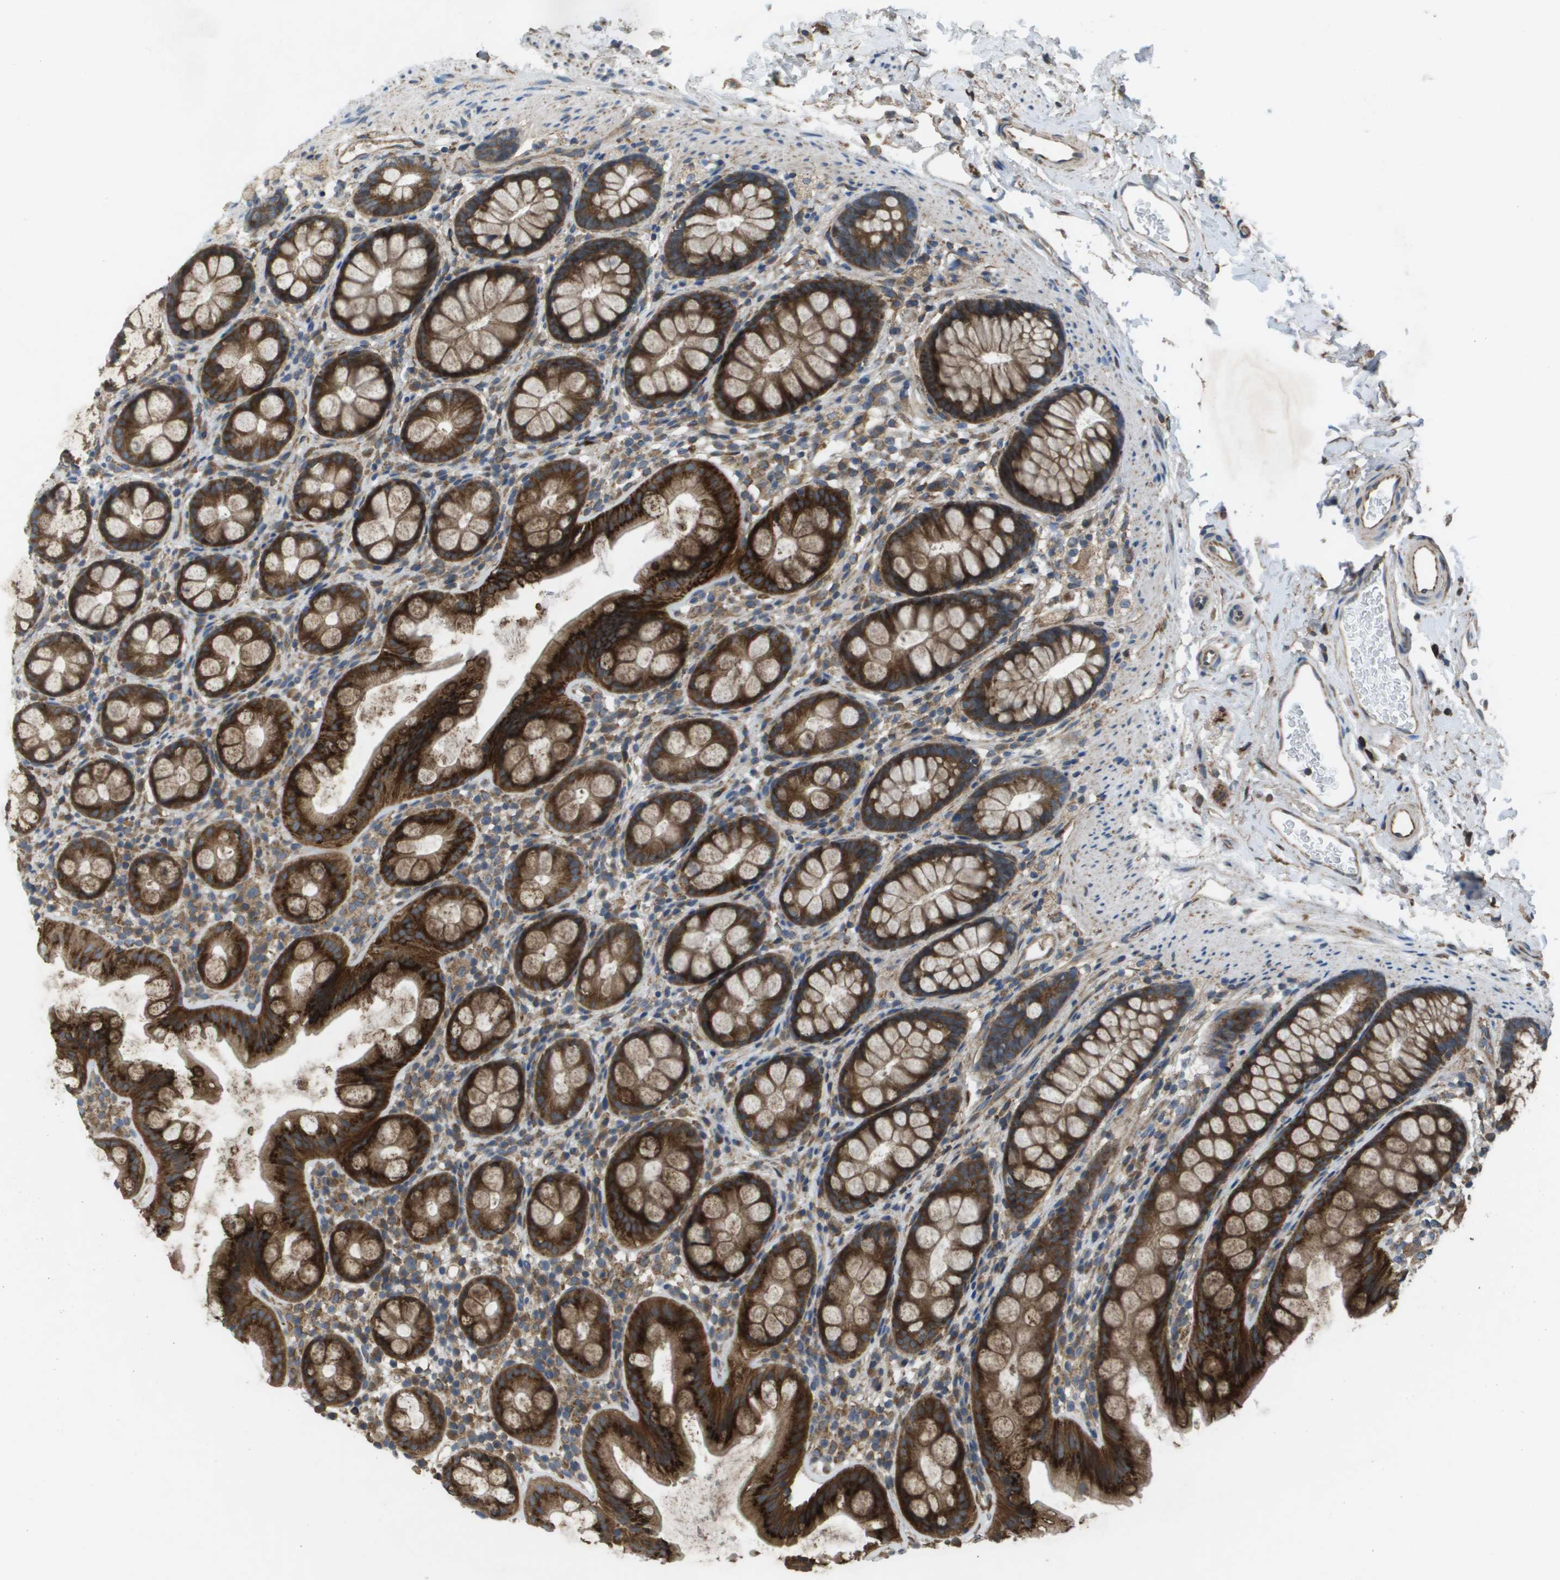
{"staining": {"intensity": "strong", "quantity": ">75%", "location": "cytoplasmic/membranous"}, "tissue": "rectum", "cell_type": "Glandular cells", "image_type": "normal", "snomed": [{"axis": "morphology", "description": "Normal tissue, NOS"}, {"axis": "topography", "description": "Rectum"}], "caption": "Benign rectum demonstrates strong cytoplasmic/membranous expression in about >75% of glandular cells.", "gene": "CLCN2", "patient": {"sex": "female", "age": 65}}